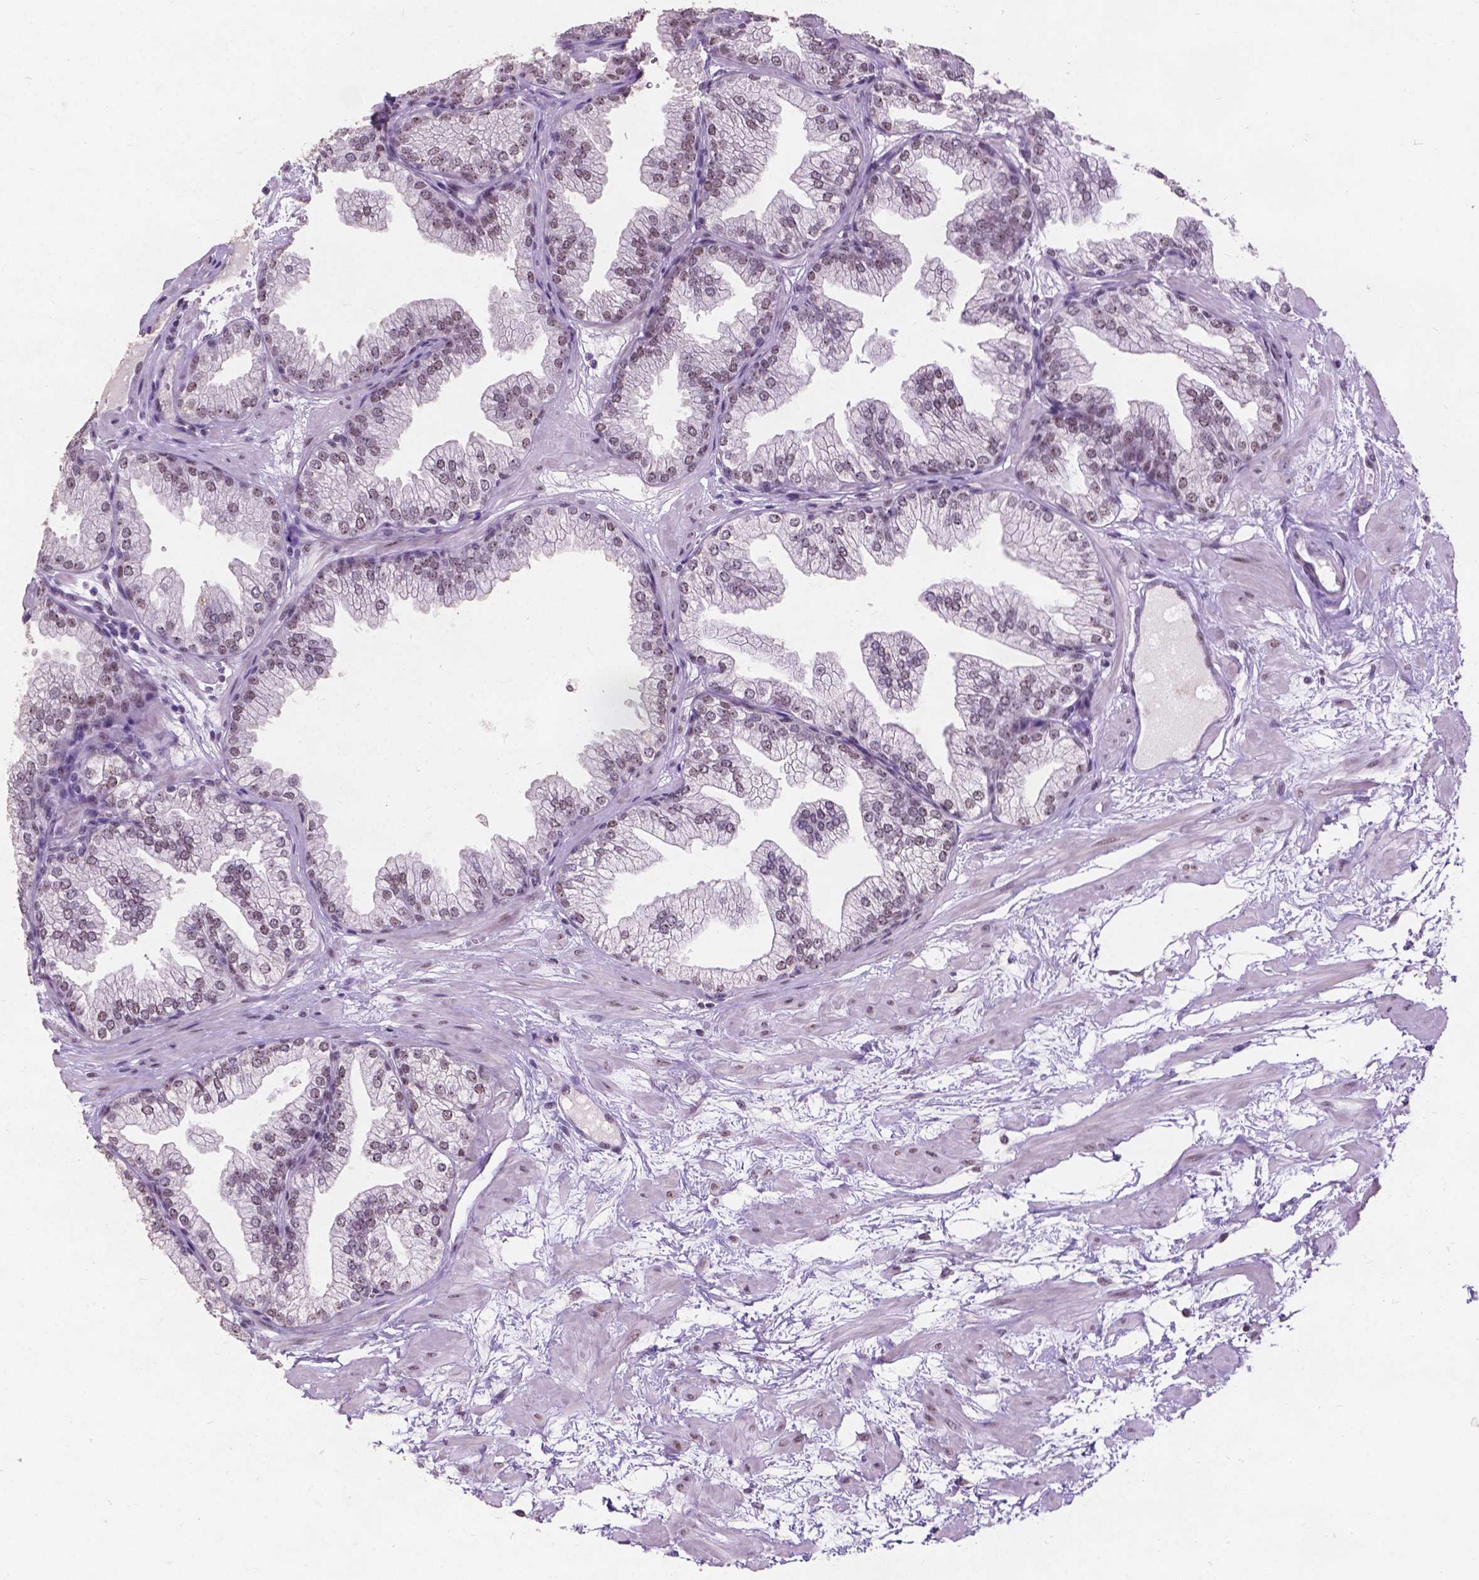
{"staining": {"intensity": "weak", "quantity": "<25%", "location": "nuclear"}, "tissue": "prostate", "cell_type": "Glandular cells", "image_type": "normal", "snomed": [{"axis": "morphology", "description": "Normal tissue, NOS"}, {"axis": "topography", "description": "Prostate"}], "caption": "Immunohistochemistry photomicrograph of normal prostate: prostate stained with DAB (3,3'-diaminobenzidine) reveals no significant protein expression in glandular cells.", "gene": "COIL", "patient": {"sex": "male", "age": 37}}